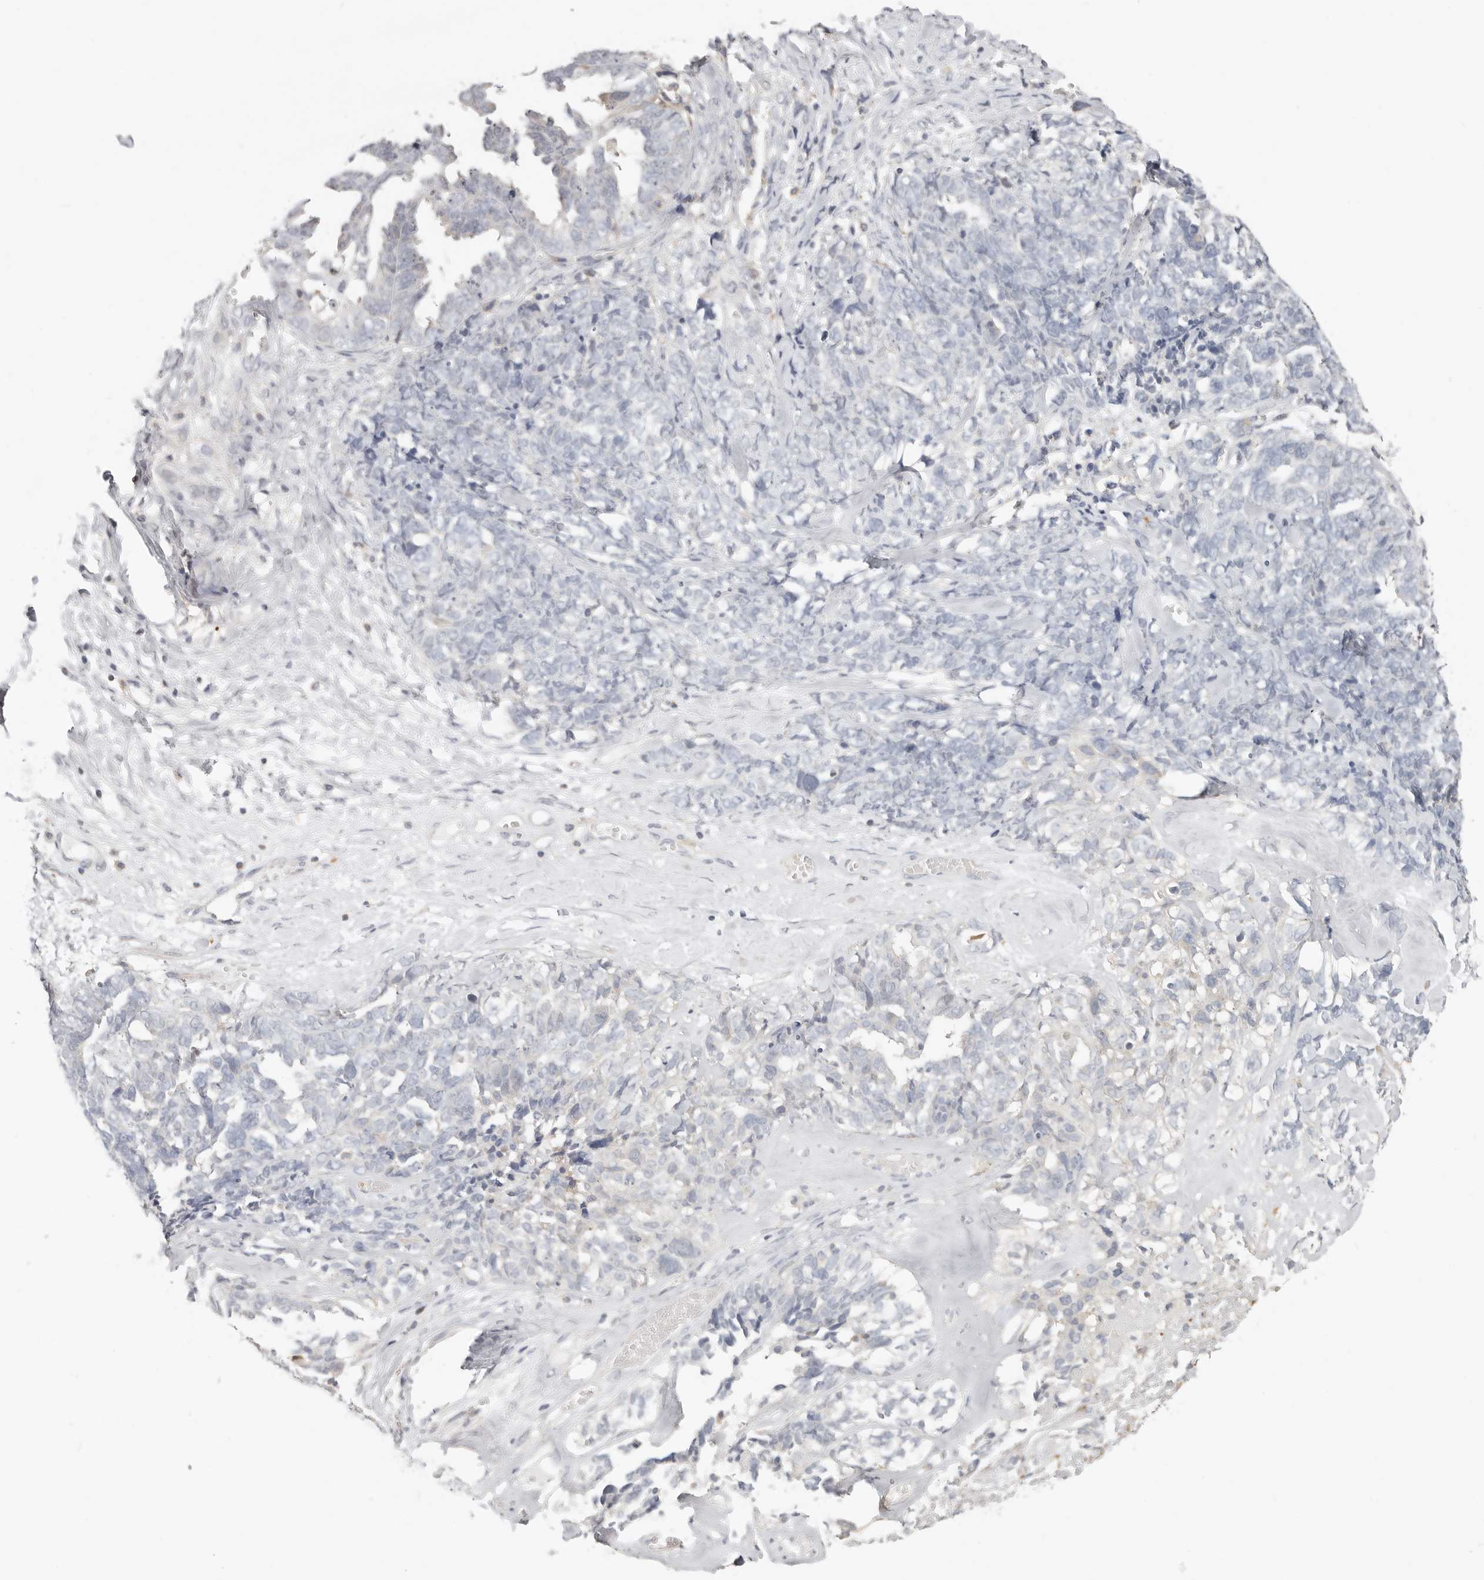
{"staining": {"intensity": "negative", "quantity": "none", "location": "none"}, "tissue": "ovarian cancer", "cell_type": "Tumor cells", "image_type": "cancer", "snomed": [{"axis": "morphology", "description": "Cystadenocarcinoma, serous, NOS"}, {"axis": "topography", "description": "Ovary"}], "caption": "Tumor cells show no significant positivity in ovarian cancer (serous cystadenocarcinoma). (DAB (3,3'-diaminobenzidine) IHC, high magnification).", "gene": "TMEM63B", "patient": {"sex": "female", "age": 79}}